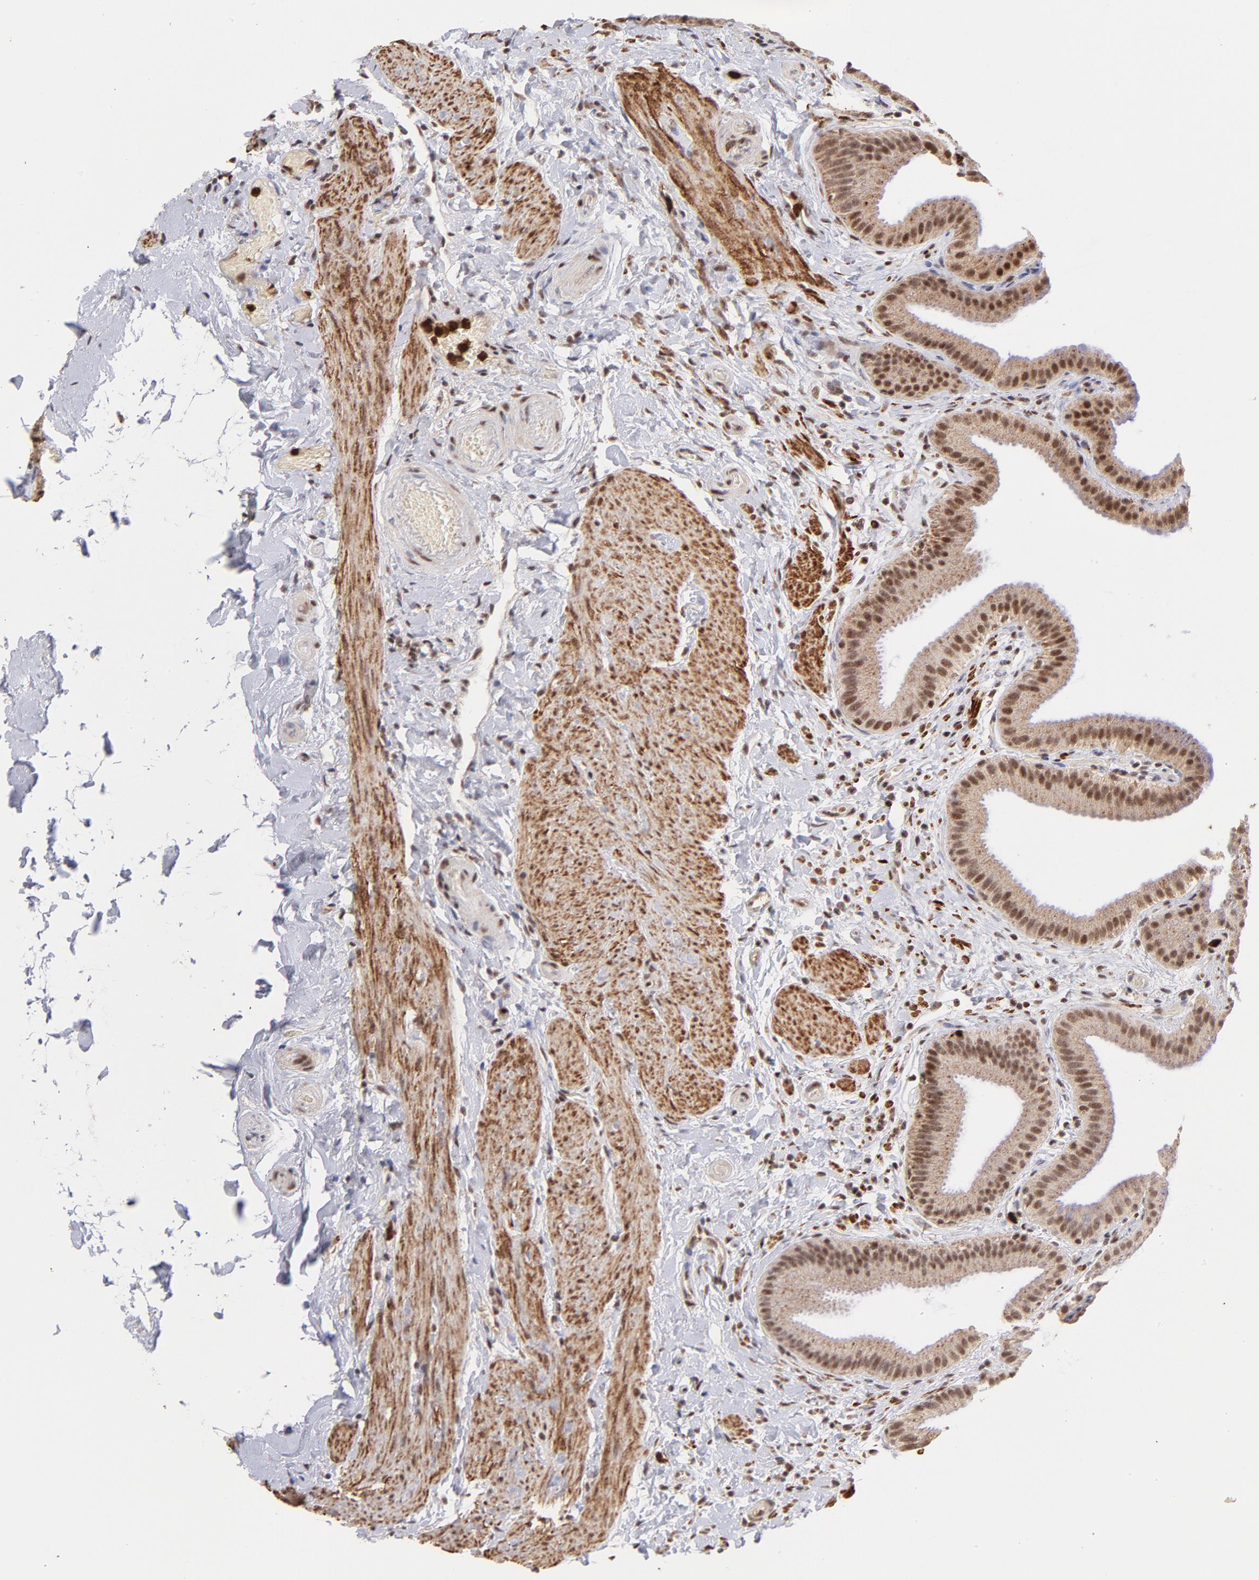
{"staining": {"intensity": "moderate", "quantity": ">75%", "location": "cytoplasmic/membranous,nuclear"}, "tissue": "gallbladder", "cell_type": "Glandular cells", "image_type": "normal", "snomed": [{"axis": "morphology", "description": "Normal tissue, NOS"}, {"axis": "topography", "description": "Gallbladder"}], "caption": "Gallbladder stained with a protein marker shows moderate staining in glandular cells.", "gene": "ZFX", "patient": {"sex": "female", "age": 63}}